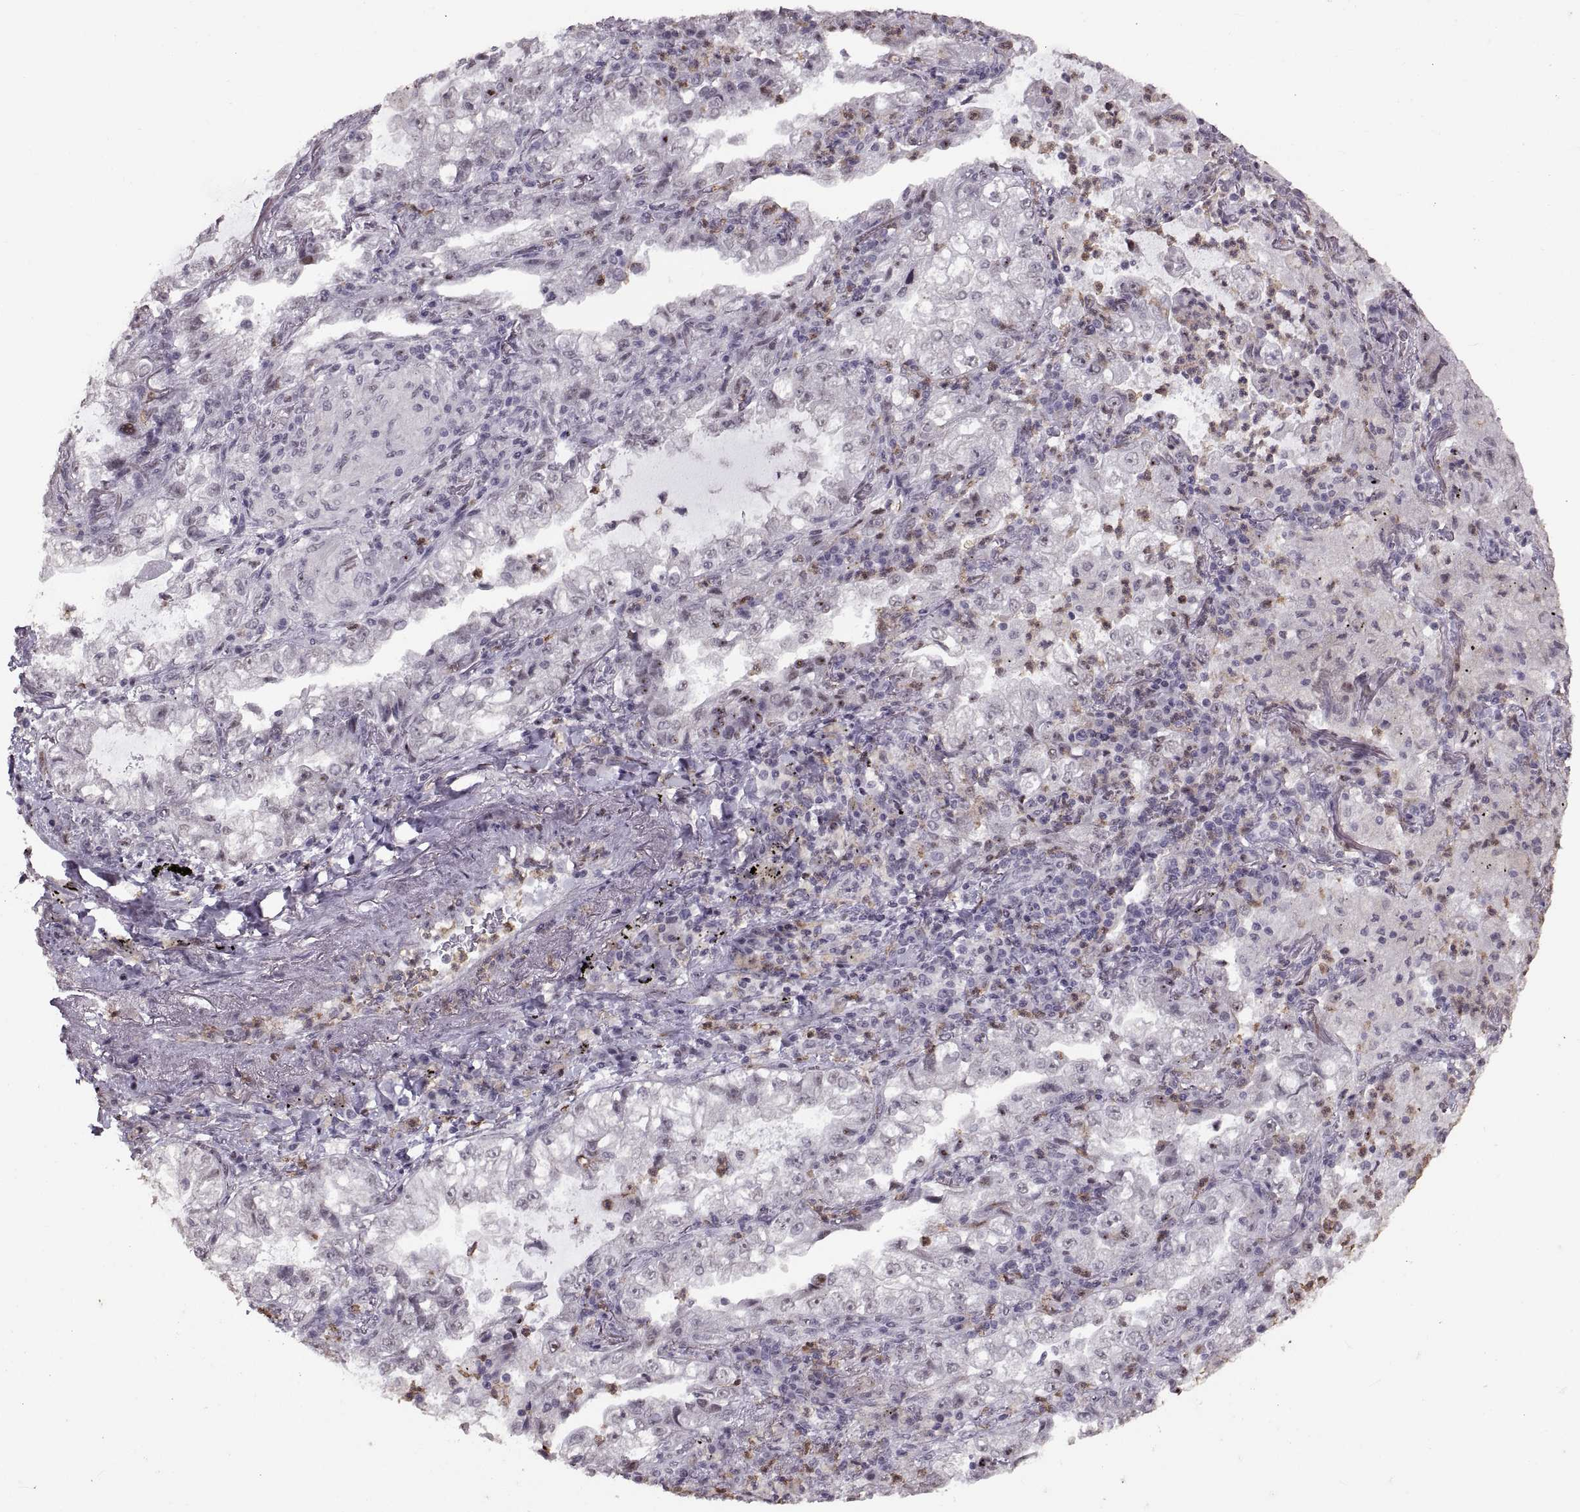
{"staining": {"intensity": "weak", "quantity": "25%-75%", "location": "nuclear"}, "tissue": "lung cancer", "cell_type": "Tumor cells", "image_type": "cancer", "snomed": [{"axis": "morphology", "description": "Adenocarcinoma, NOS"}, {"axis": "topography", "description": "Lung"}], "caption": "Protein staining of lung cancer (adenocarcinoma) tissue demonstrates weak nuclear positivity in about 25%-75% of tumor cells.", "gene": "PALS1", "patient": {"sex": "female", "age": 73}}